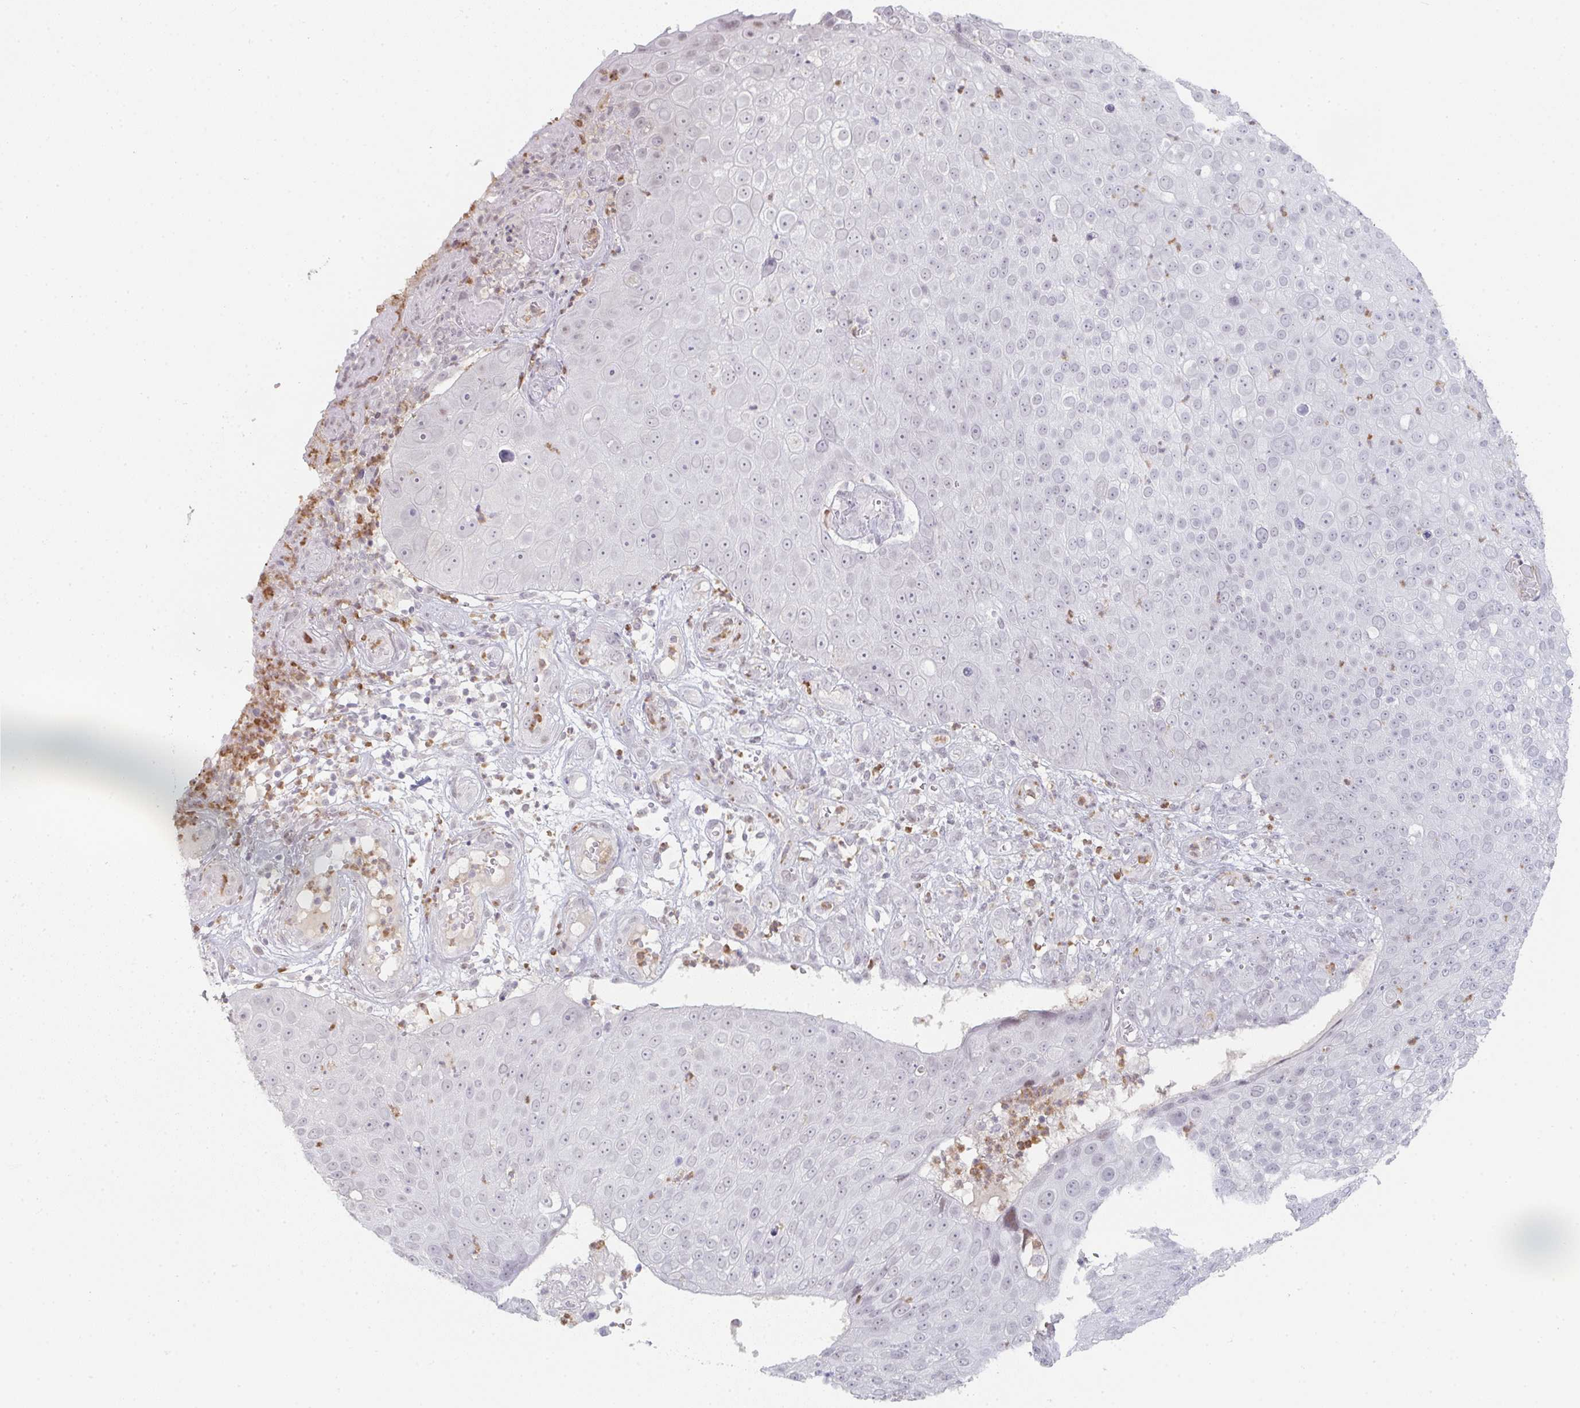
{"staining": {"intensity": "negative", "quantity": "none", "location": "none"}, "tissue": "skin cancer", "cell_type": "Tumor cells", "image_type": "cancer", "snomed": [{"axis": "morphology", "description": "Squamous cell carcinoma, NOS"}, {"axis": "topography", "description": "Skin"}], "caption": "Tumor cells are negative for protein expression in human skin squamous cell carcinoma.", "gene": "LIN54", "patient": {"sex": "male", "age": 71}}